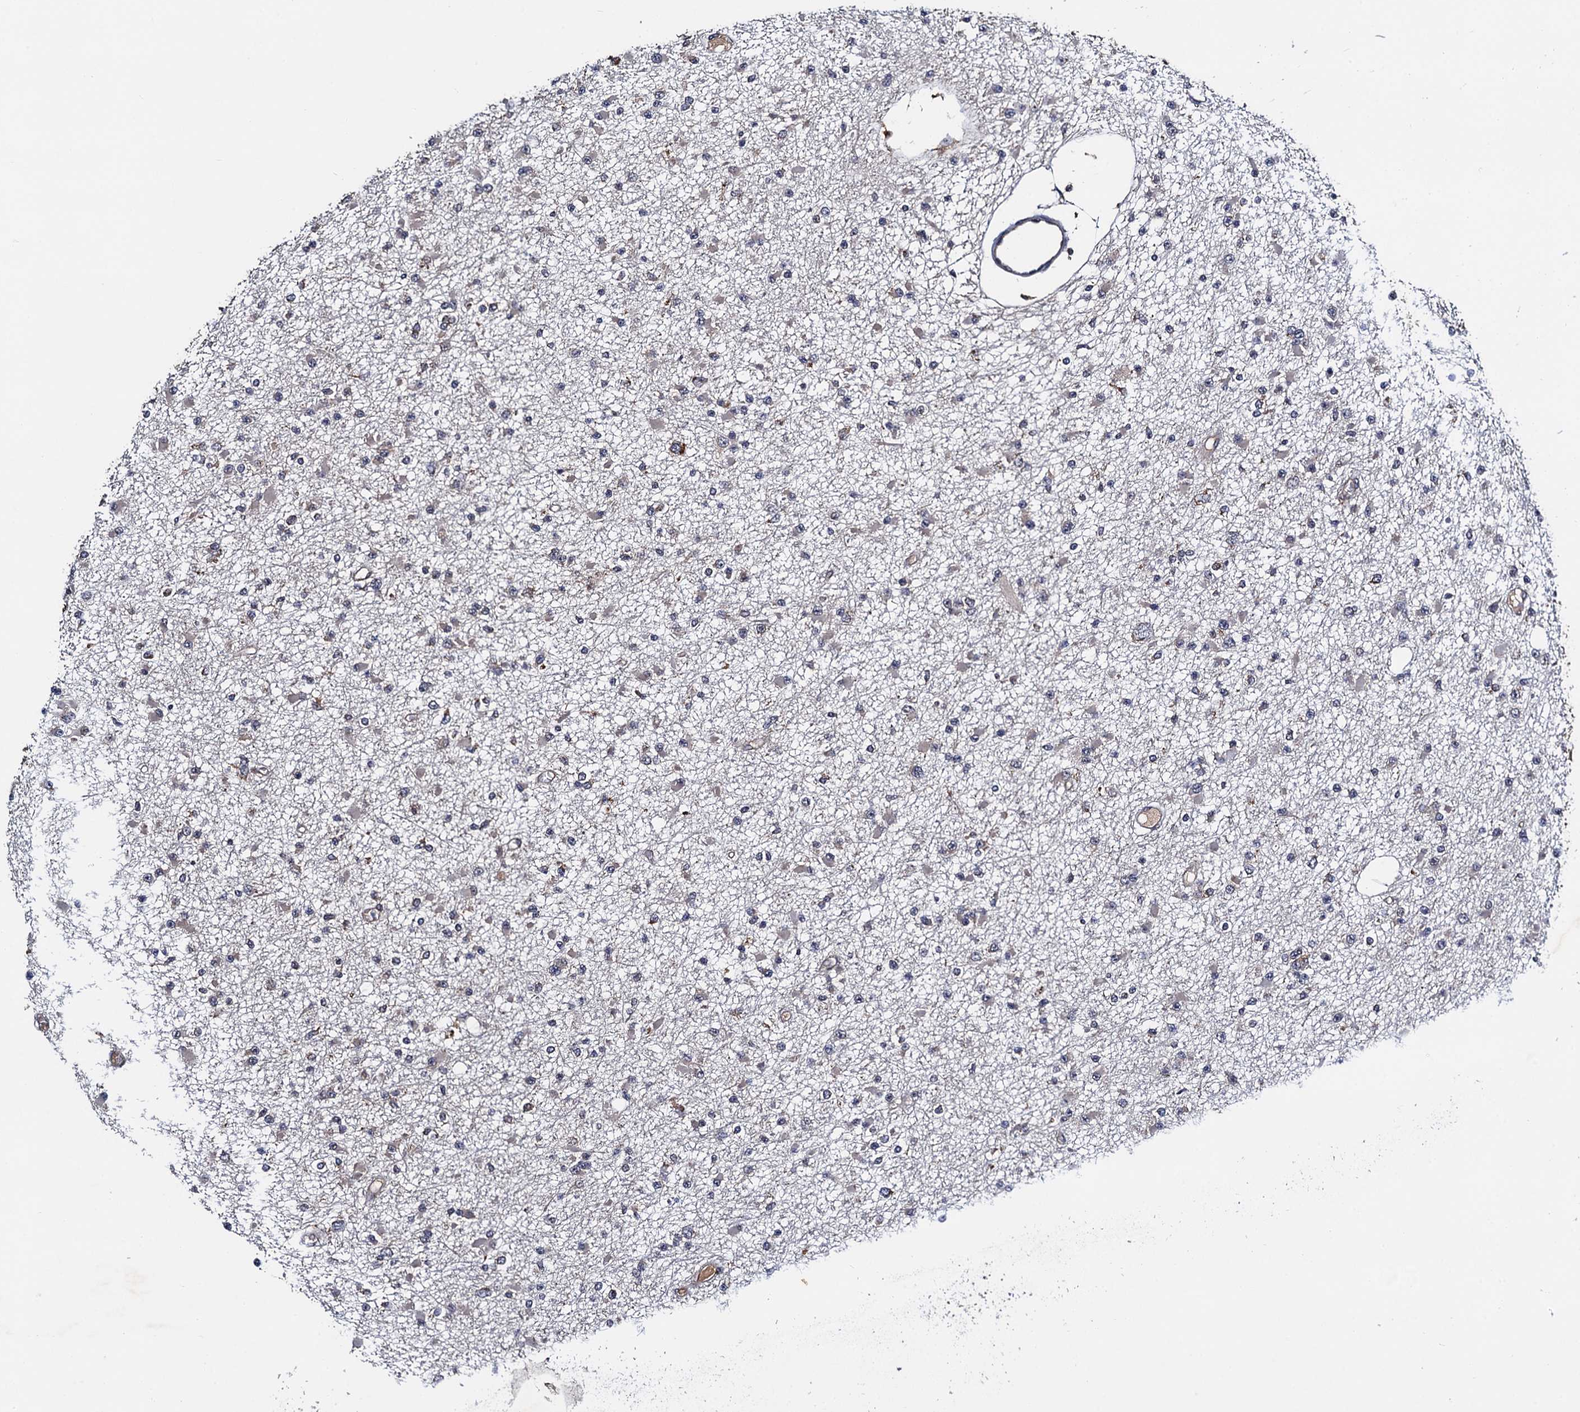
{"staining": {"intensity": "negative", "quantity": "none", "location": "none"}, "tissue": "glioma", "cell_type": "Tumor cells", "image_type": "cancer", "snomed": [{"axis": "morphology", "description": "Glioma, malignant, Low grade"}, {"axis": "topography", "description": "Brain"}], "caption": "Malignant low-grade glioma was stained to show a protein in brown. There is no significant expression in tumor cells. (DAB (3,3'-diaminobenzidine) immunohistochemistry (IHC), high magnification).", "gene": "NAA16", "patient": {"sex": "female", "age": 22}}